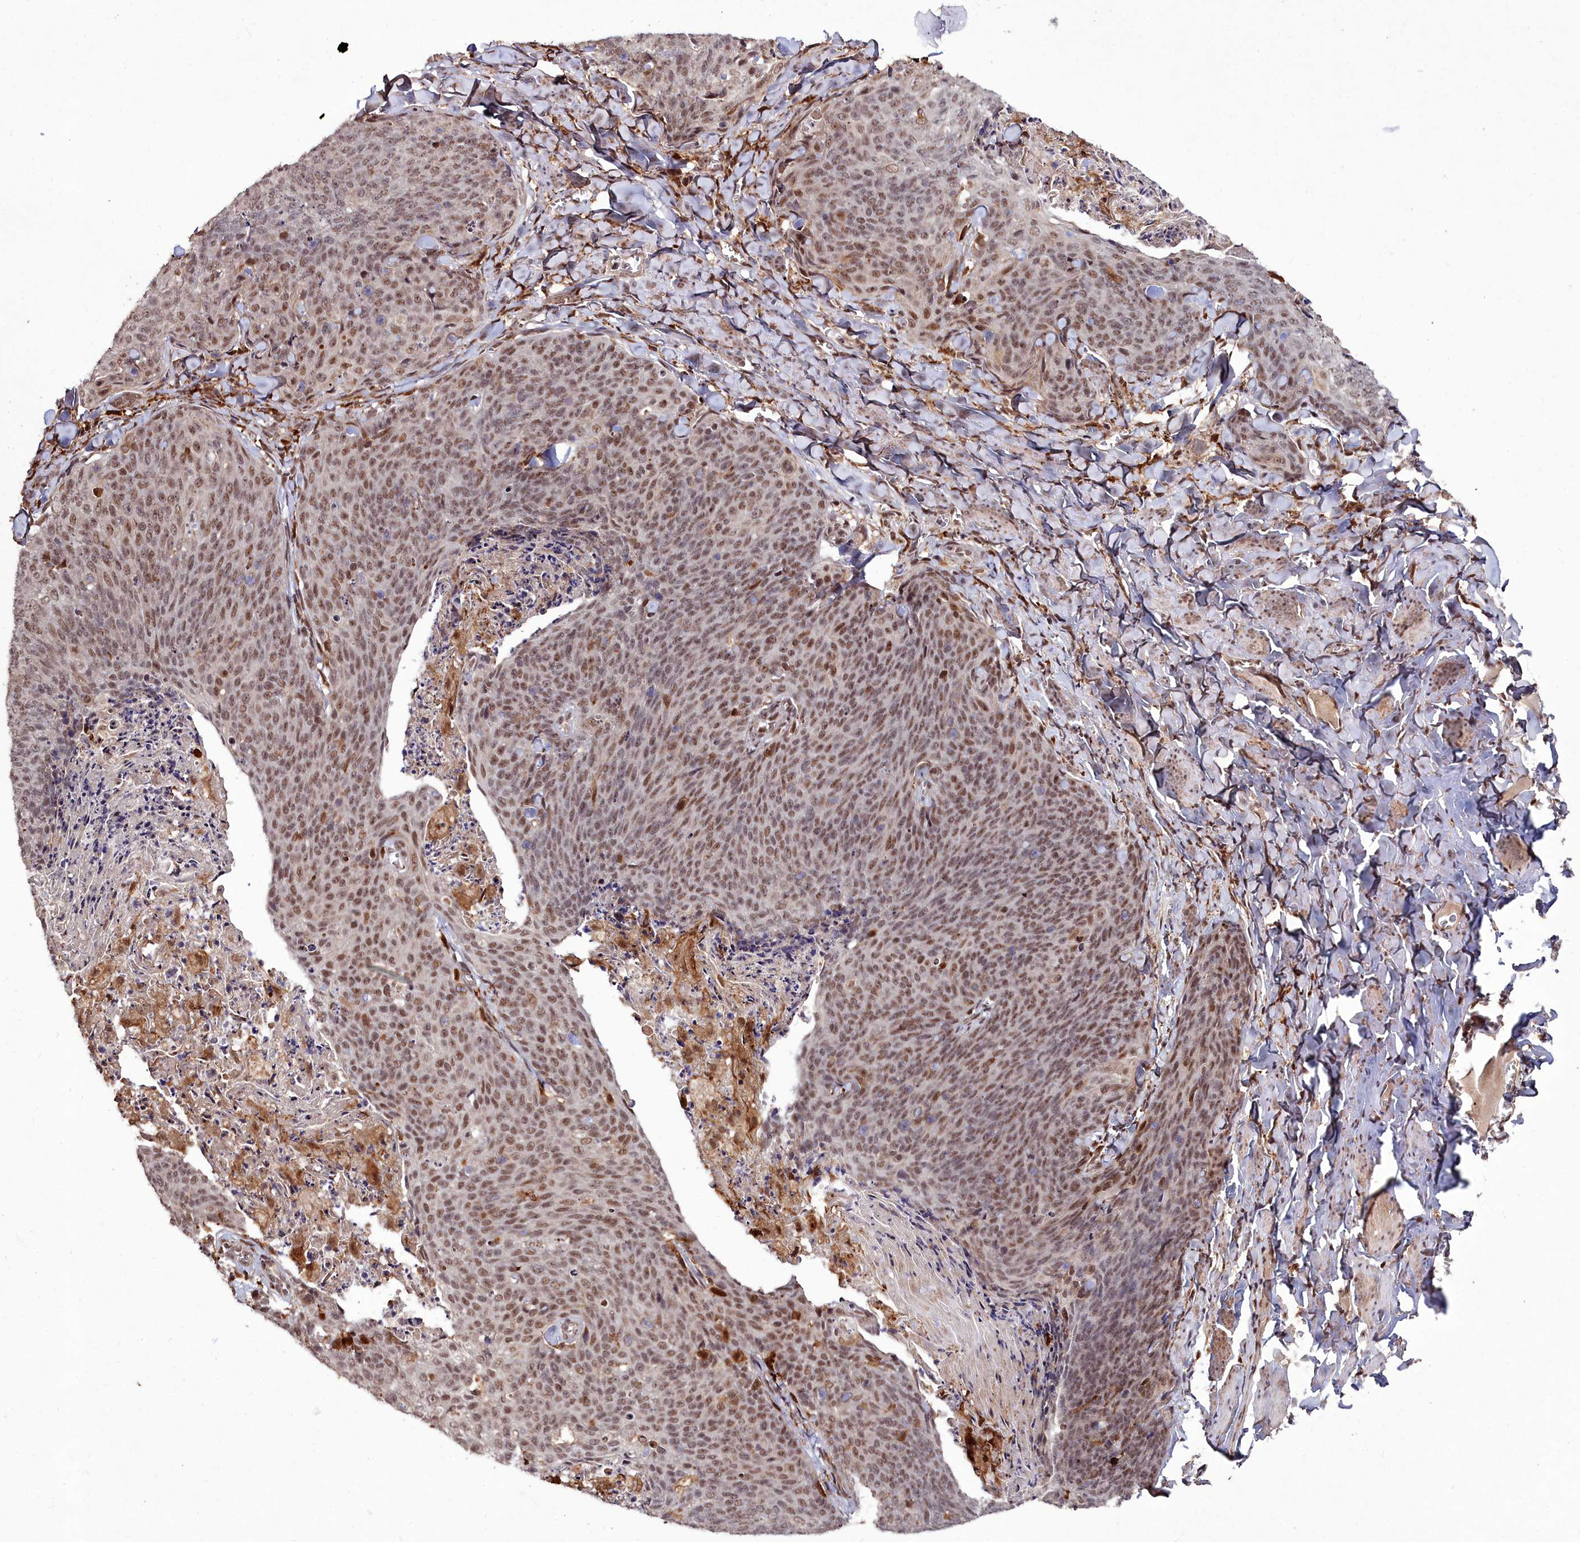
{"staining": {"intensity": "moderate", "quantity": ">75%", "location": "nuclear"}, "tissue": "skin cancer", "cell_type": "Tumor cells", "image_type": "cancer", "snomed": [{"axis": "morphology", "description": "Squamous cell carcinoma, NOS"}, {"axis": "topography", "description": "Skin"}, {"axis": "topography", "description": "Vulva"}], "caption": "Skin cancer (squamous cell carcinoma) tissue shows moderate nuclear positivity in about >75% of tumor cells The staining was performed using DAB (3,3'-diaminobenzidine), with brown indicating positive protein expression. Nuclei are stained blue with hematoxylin.", "gene": "CXXC1", "patient": {"sex": "female", "age": 85}}